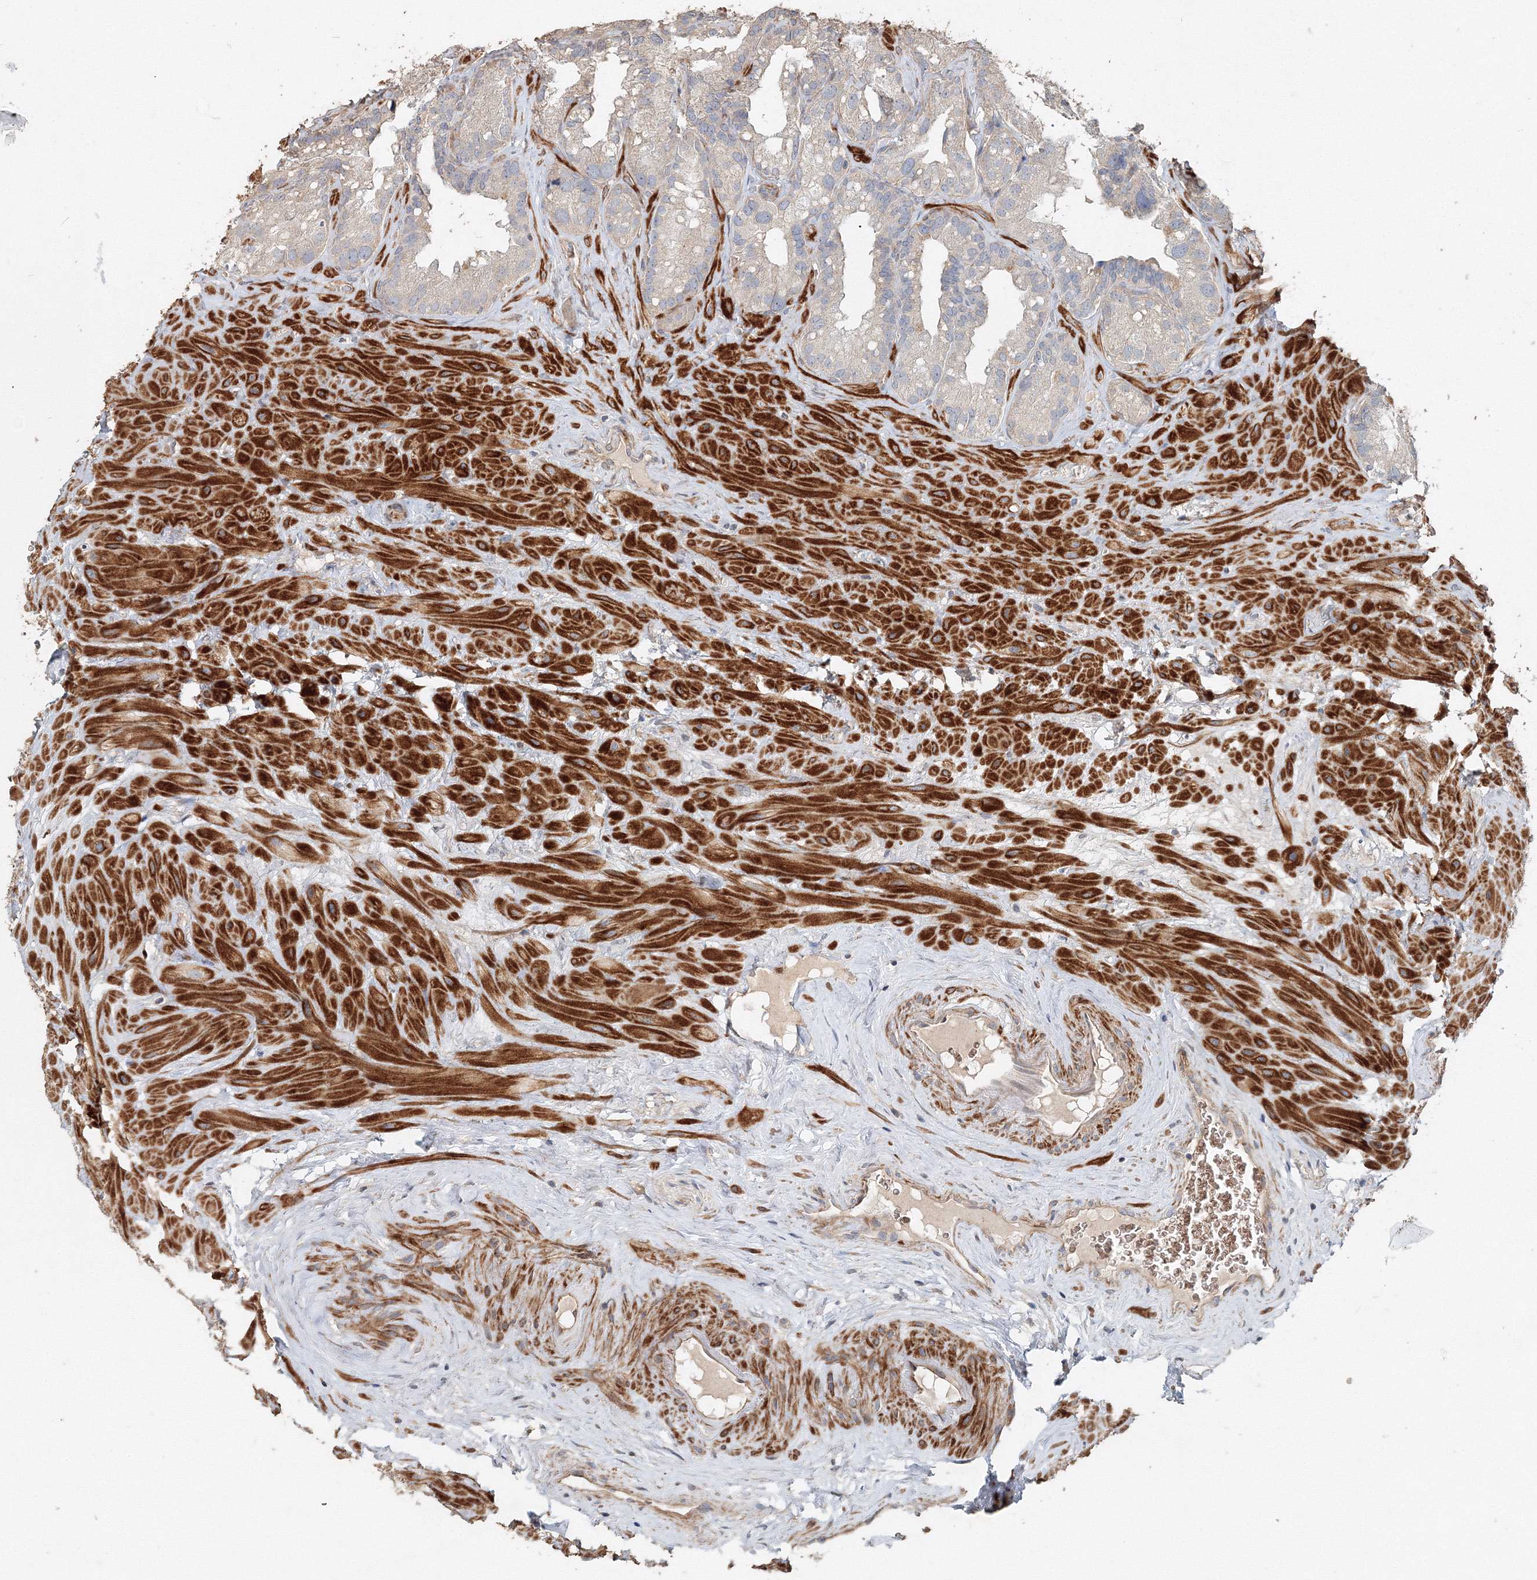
{"staining": {"intensity": "negative", "quantity": "none", "location": "none"}, "tissue": "seminal vesicle", "cell_type": "Glandular cells", "image_type": "normal", "snomed": [{"axis": "morphology", "description": "Normal tissue, NOS"}, {"axis": "topography", "description": "Prostate"}, {"axis": "topography", "description": "Seminal veicle"}], "caption": "A photomicrograph of seminal vesicle stained for a protein displays no brown staining in glandular cells. The staining is performed using DAB (3,3'-diaminobenzidine) brown chromogen with nuclei counter-stained in using hematoxylin.", "gene": "NALF2", "patient": {"sex": "male", "age": 68}}